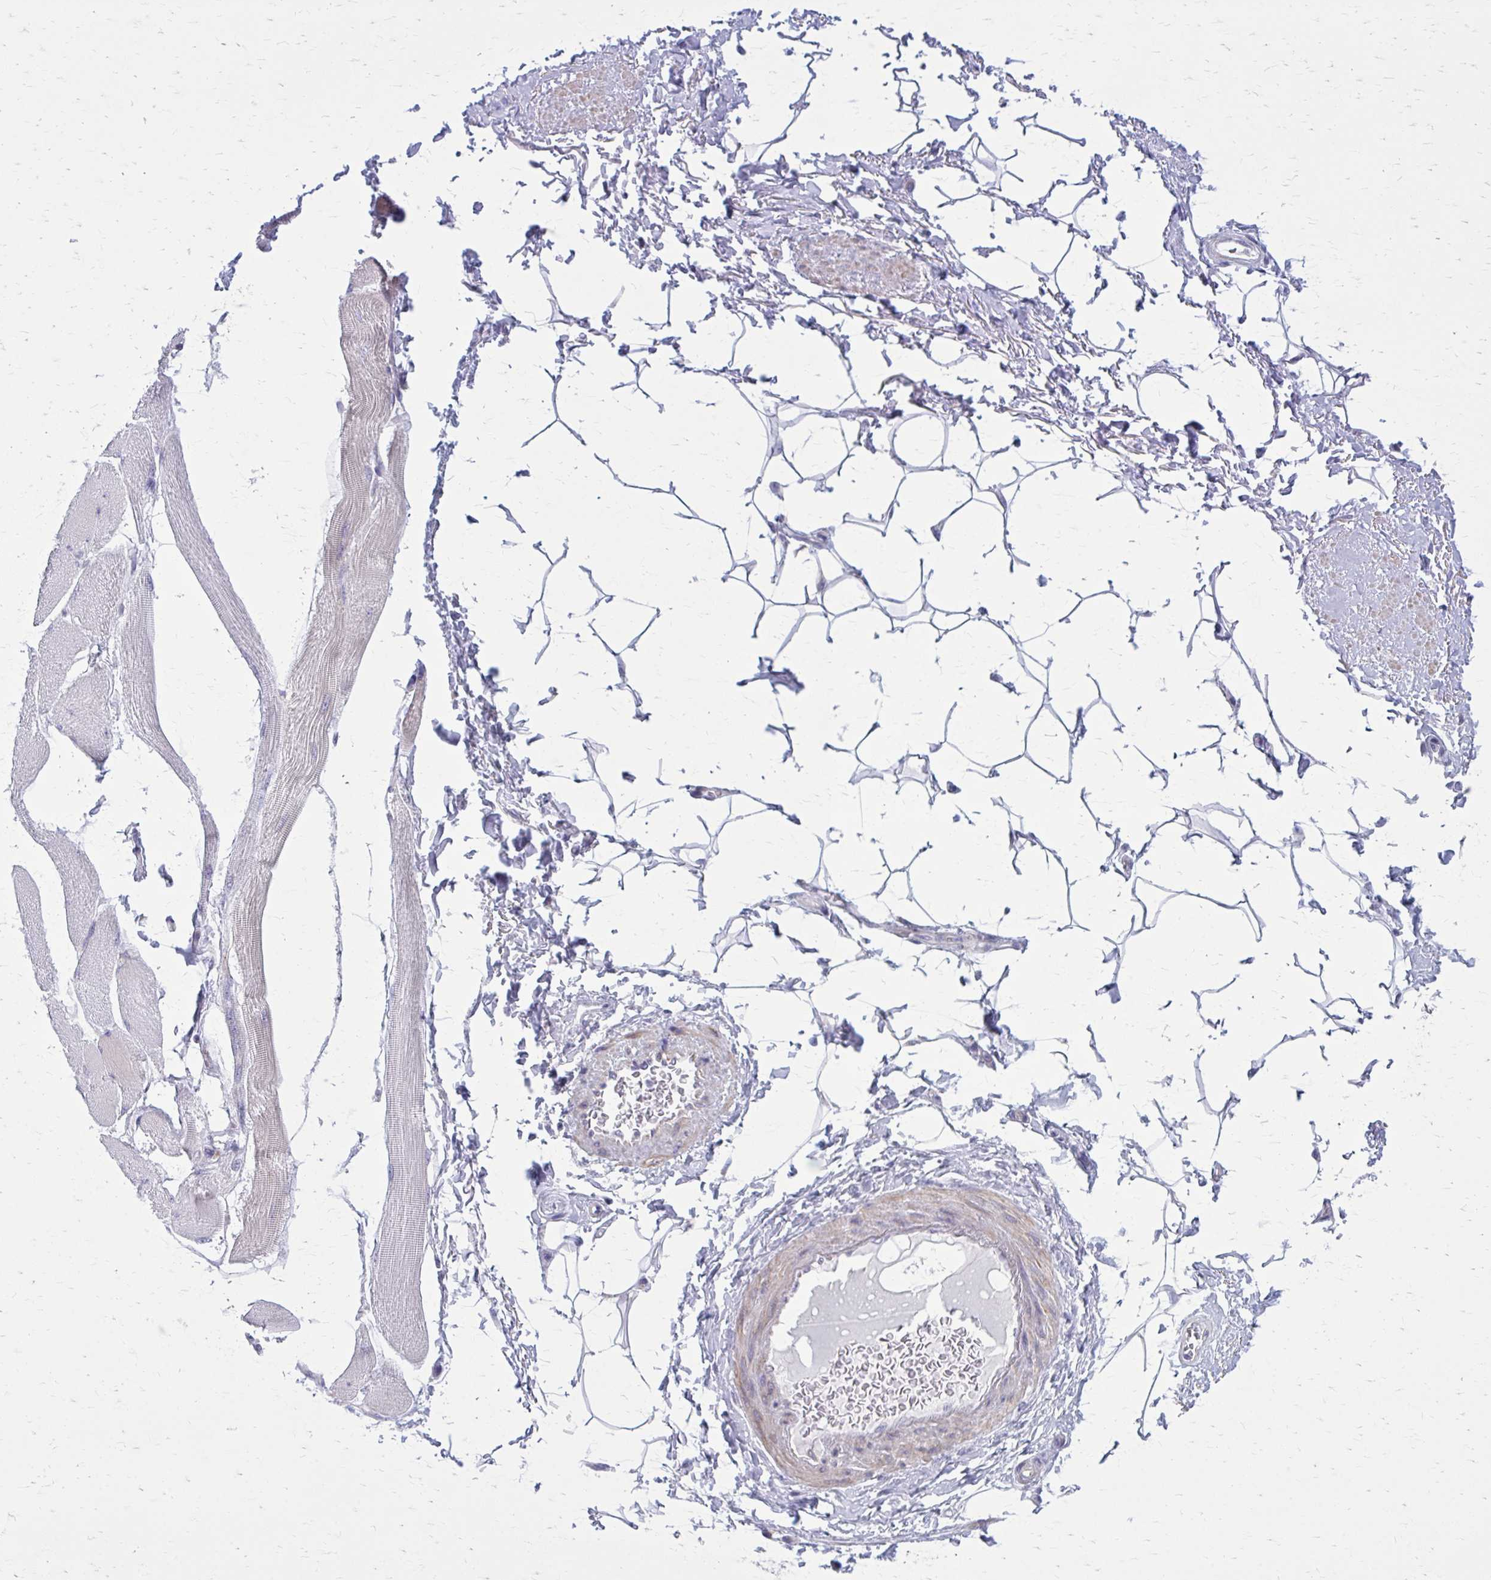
{"staining": {"intensity": "negative", "quantity": "none", "location": "none"}, "tissue": "adipose tissue", "cell_type": "Adipocytes", "image_type": "normal", "snomed": [{"axis": "morphology", "description": "Normal tissue, NOS"}, {"axis": "topography", "description": "Peripheral nerve tissue"}], "caption": "There is no significant positivity in adipocytes of adipose tissue. (Stains: DAB (3,3'-diaminobenzidine) IHC with hematoxylin counter stain, Microscopy: brightfield microscopy at high magnification).", "gene": "GIGYF2", "patient": {"sex": "male", "age": 51}}